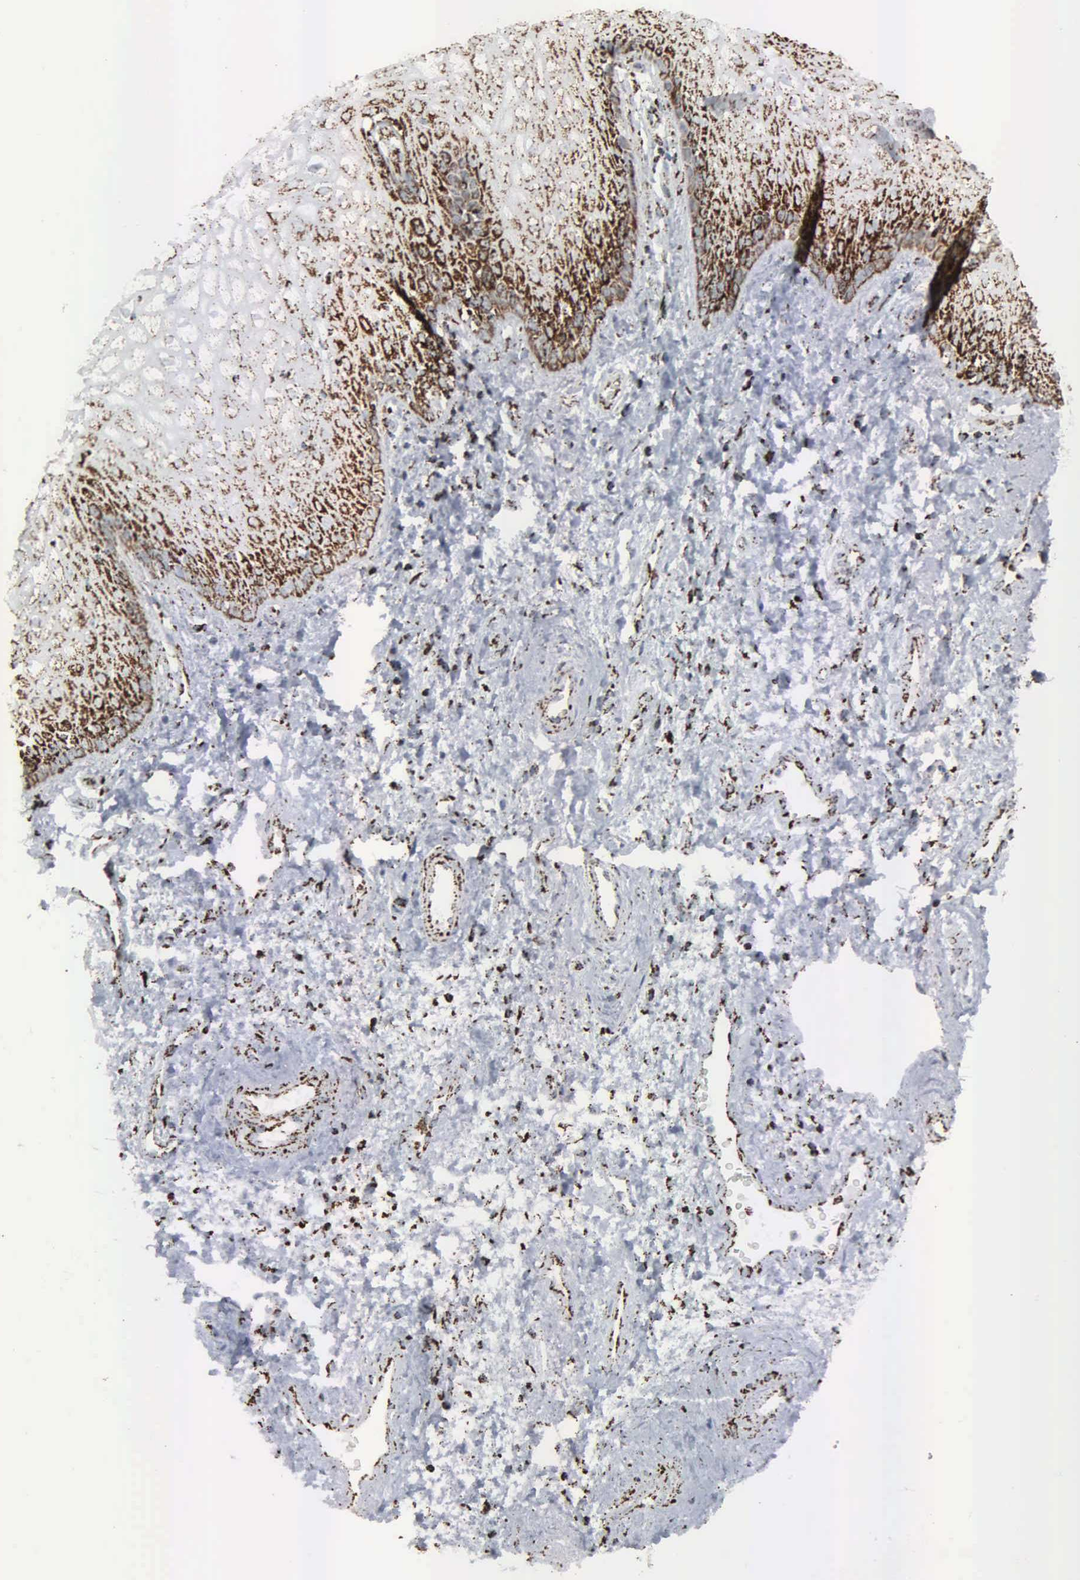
{"staining": {"intensity": "strong", "quantity": "25%-75%", "location": "cytoplasmic/membranous"}, "tissue": "vagina", "cell_type": "Squamous epithelial cells", "image_type": "normal", "snomed": [{"axis": "morphology", "description": "Normal tissue, NOS"}, {"axis": "topography", "description": "Vagina"}], "caption": "High-power microscopy captured an IHC micrograph of unremarkable vagina, revealing strong cytoplasmic/membranous positivity in about 25%-75% of squamous epithelial cells. The protein of interest is stained brown, and the nuclei are stained in blue (DAB (3,3'-diaminobenzidine) IHC with brightfield microscopy, high magnification).", "gene": "HSPA9", "patient": {"sex": "female", "age": 34}}